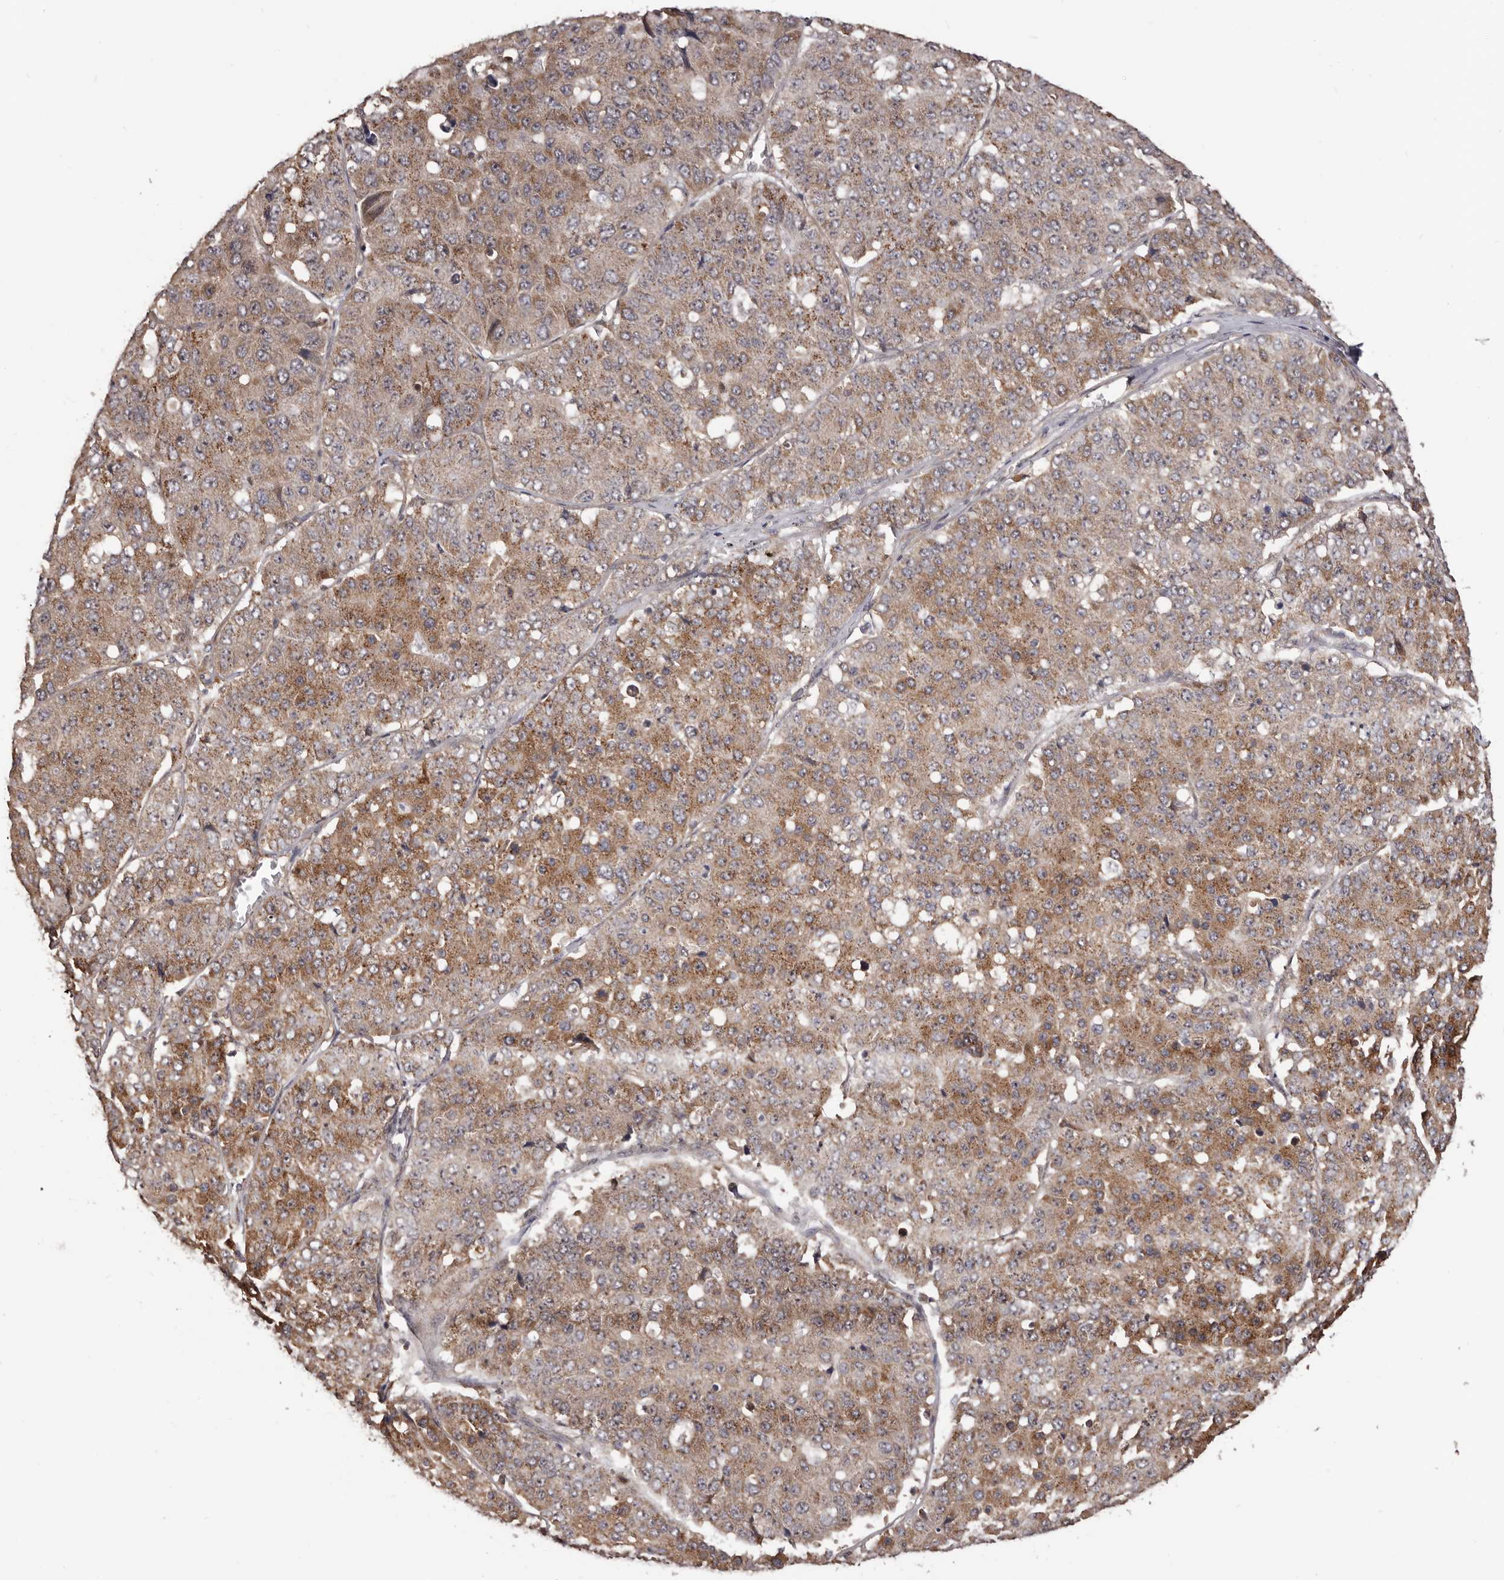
{"staining": {"intensity": "moderate", "quantity": ">75%", "location": "cytoplasmic/membranous"}, "tissue": "pancreatic cancer", "cell_type": "Tumor cells", "image_type": "cancer", "snomed": [{"axis": "morphology", "description": "Adenocarcinoma, NOS"}, {"axis": "topography", "description": "Pancreas"}], "caption": "Protein positivity by IHC shows moderate cytoplasmic/membranous positivity in approximately >75% of tumor cells in pancreatic cancer. The protein of interest is shown in brown color, while the nuclei are stained blue.", "gene": "NOL12", "patient": {"sex": "male", "age": 50}}